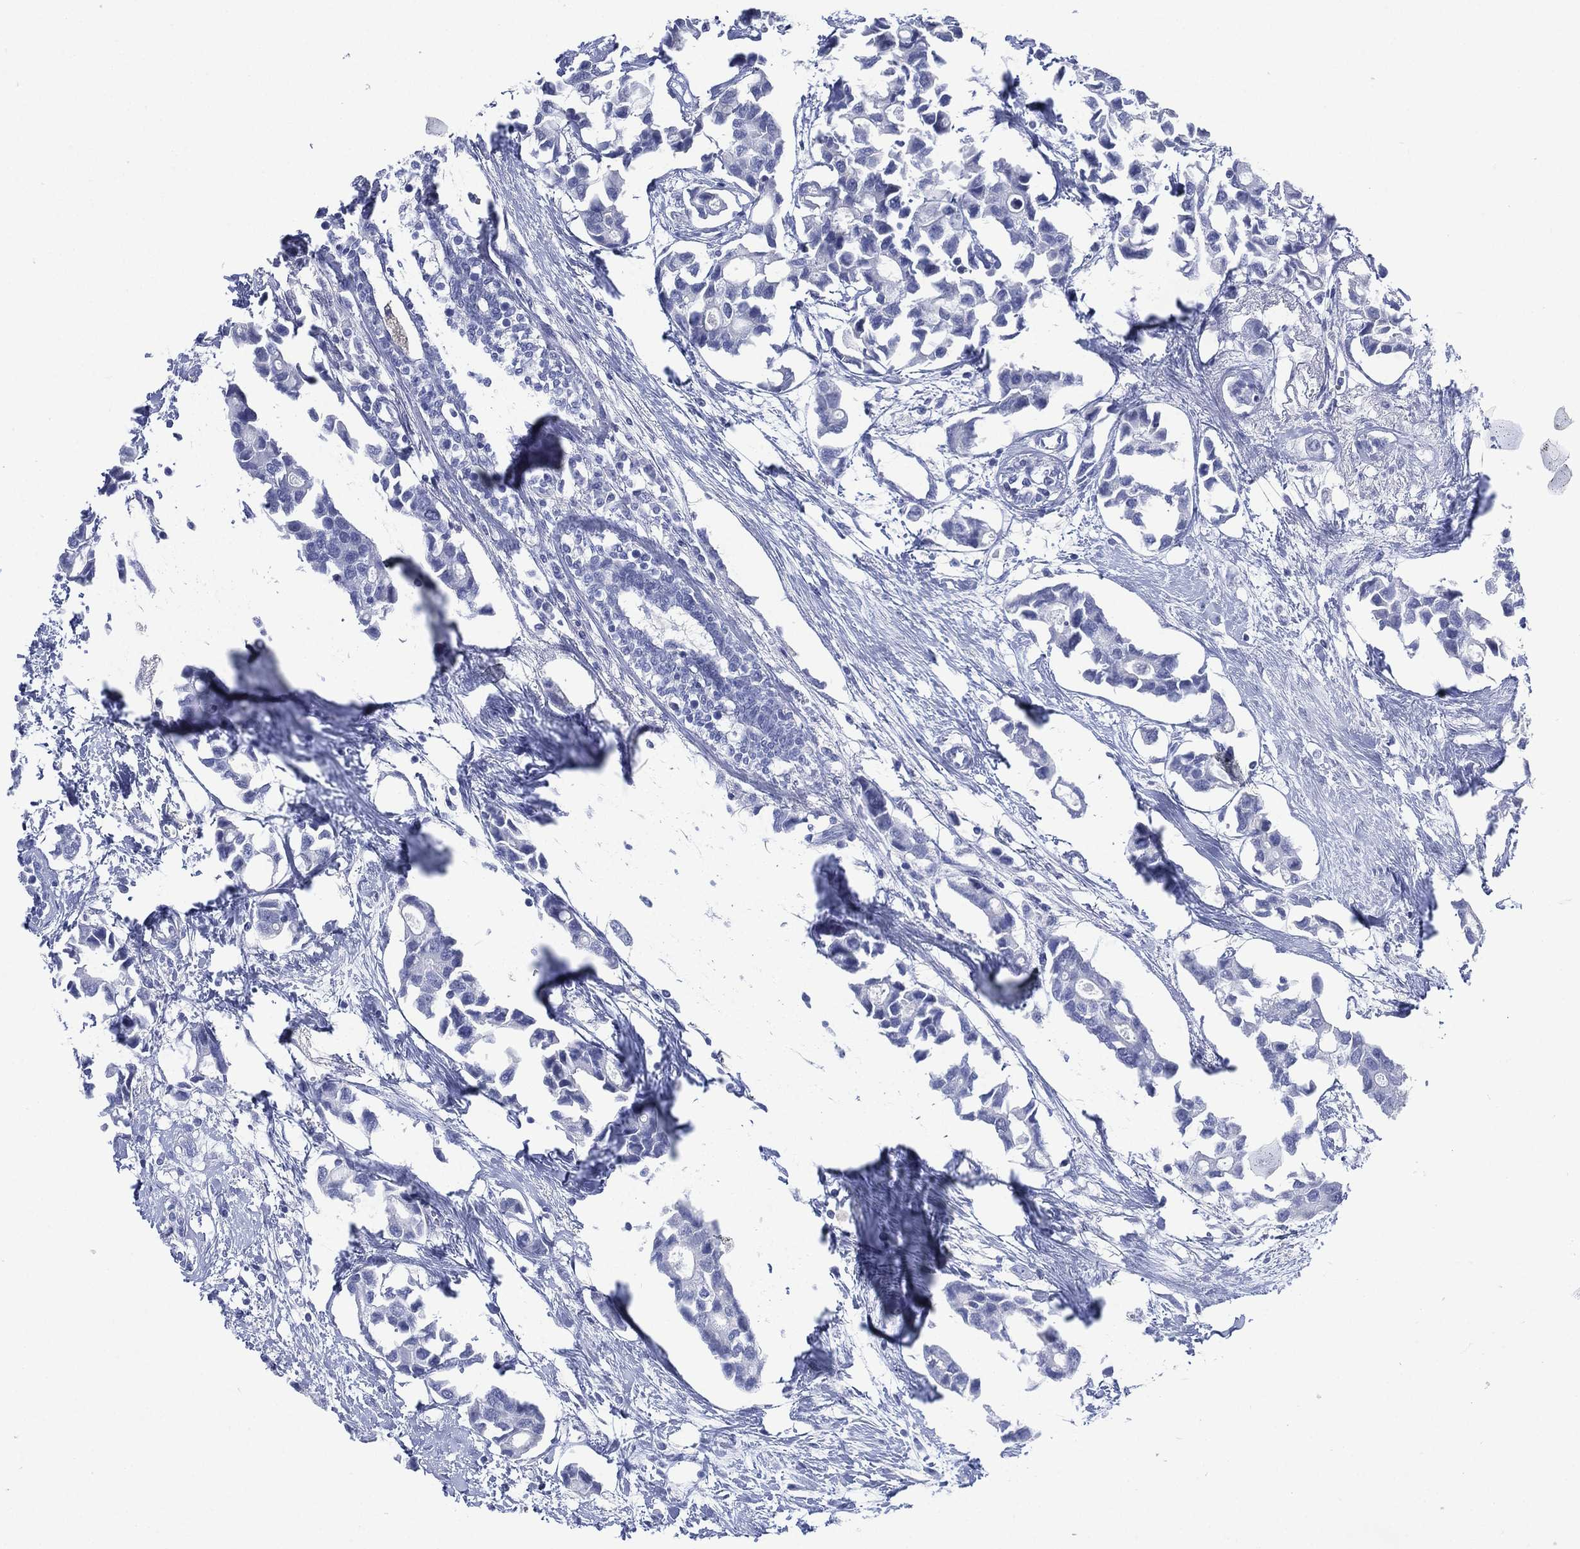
{"staining": {"intensity": "negative", "quantity": "none", "location": "none"}, "tissue": "breast cancer", "cell_type": "Tumor cells", "image_type": "cancer", "snomed": [{"axis": "morphology", "description": "Duct carcinoma"}, {"axis": "topography", "description": "Breast"}], "caption": "IHC of human intraductal carcinoma (breast) exhibits no staining in tumor cells. (Brightfield microscopy of DAB immunohistochemistry (IHC) at high magnification).", "gene": "TMEM247", "patient": {"sex": "female", "age": 83}}